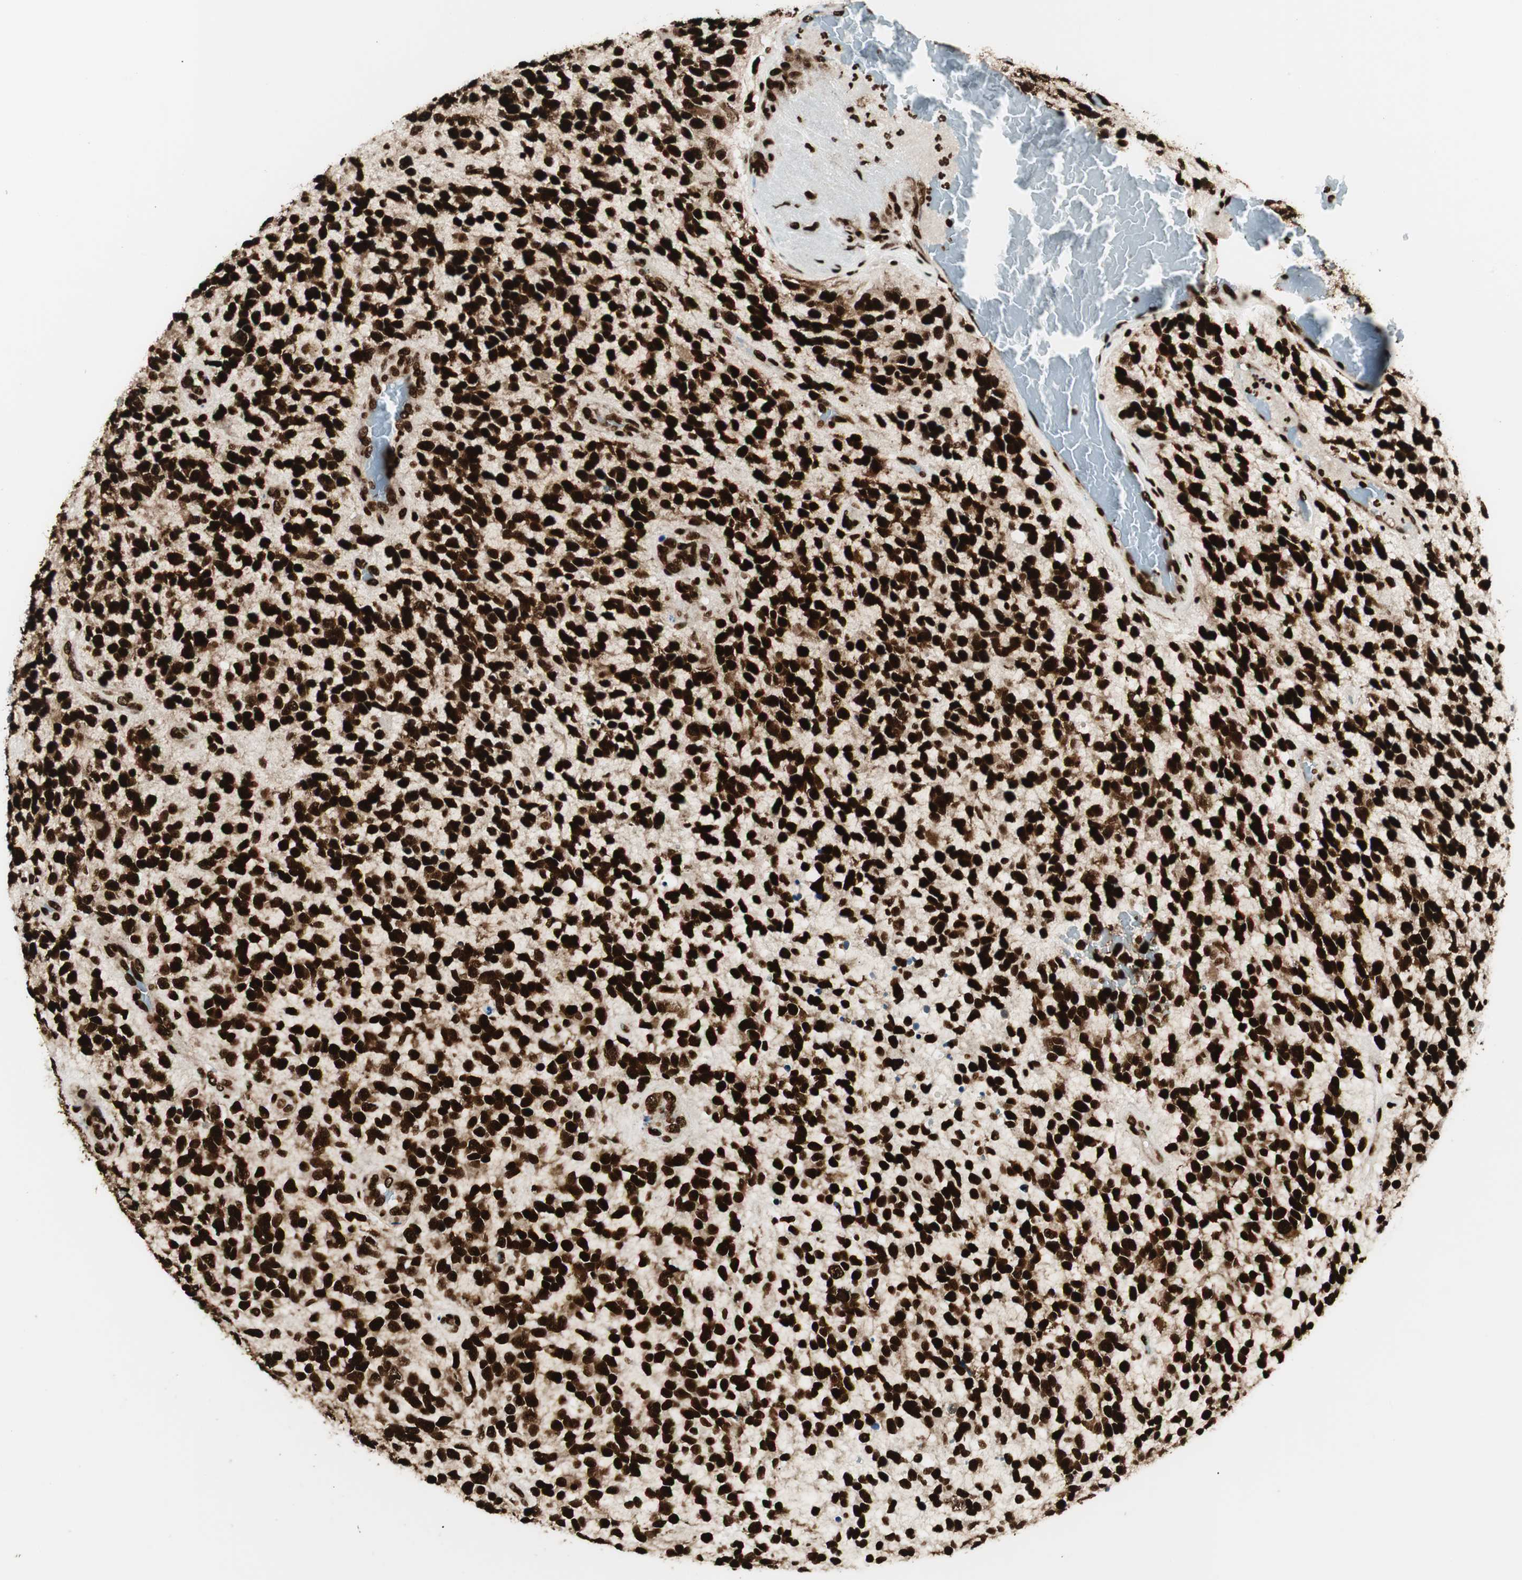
{"staining": {"intensity": "strong", "quantity": ">75%", "location": "nuclear"}, "tissue": "glioma", "cell_type": "Tumor cells", "image_type": "cancer", "snomed": [{"axis": "morphology", "description": "Glioma, malignant, High grade"}, {"axis": "topography", "description": "Brain"}], "caption": "Glioma stained for a protein (brown) reveals strong nuclear positive expression in approximately >75% of tumor cells.", "gene": "EWSR1", "patient": {"sex": "female", "age": 58}}